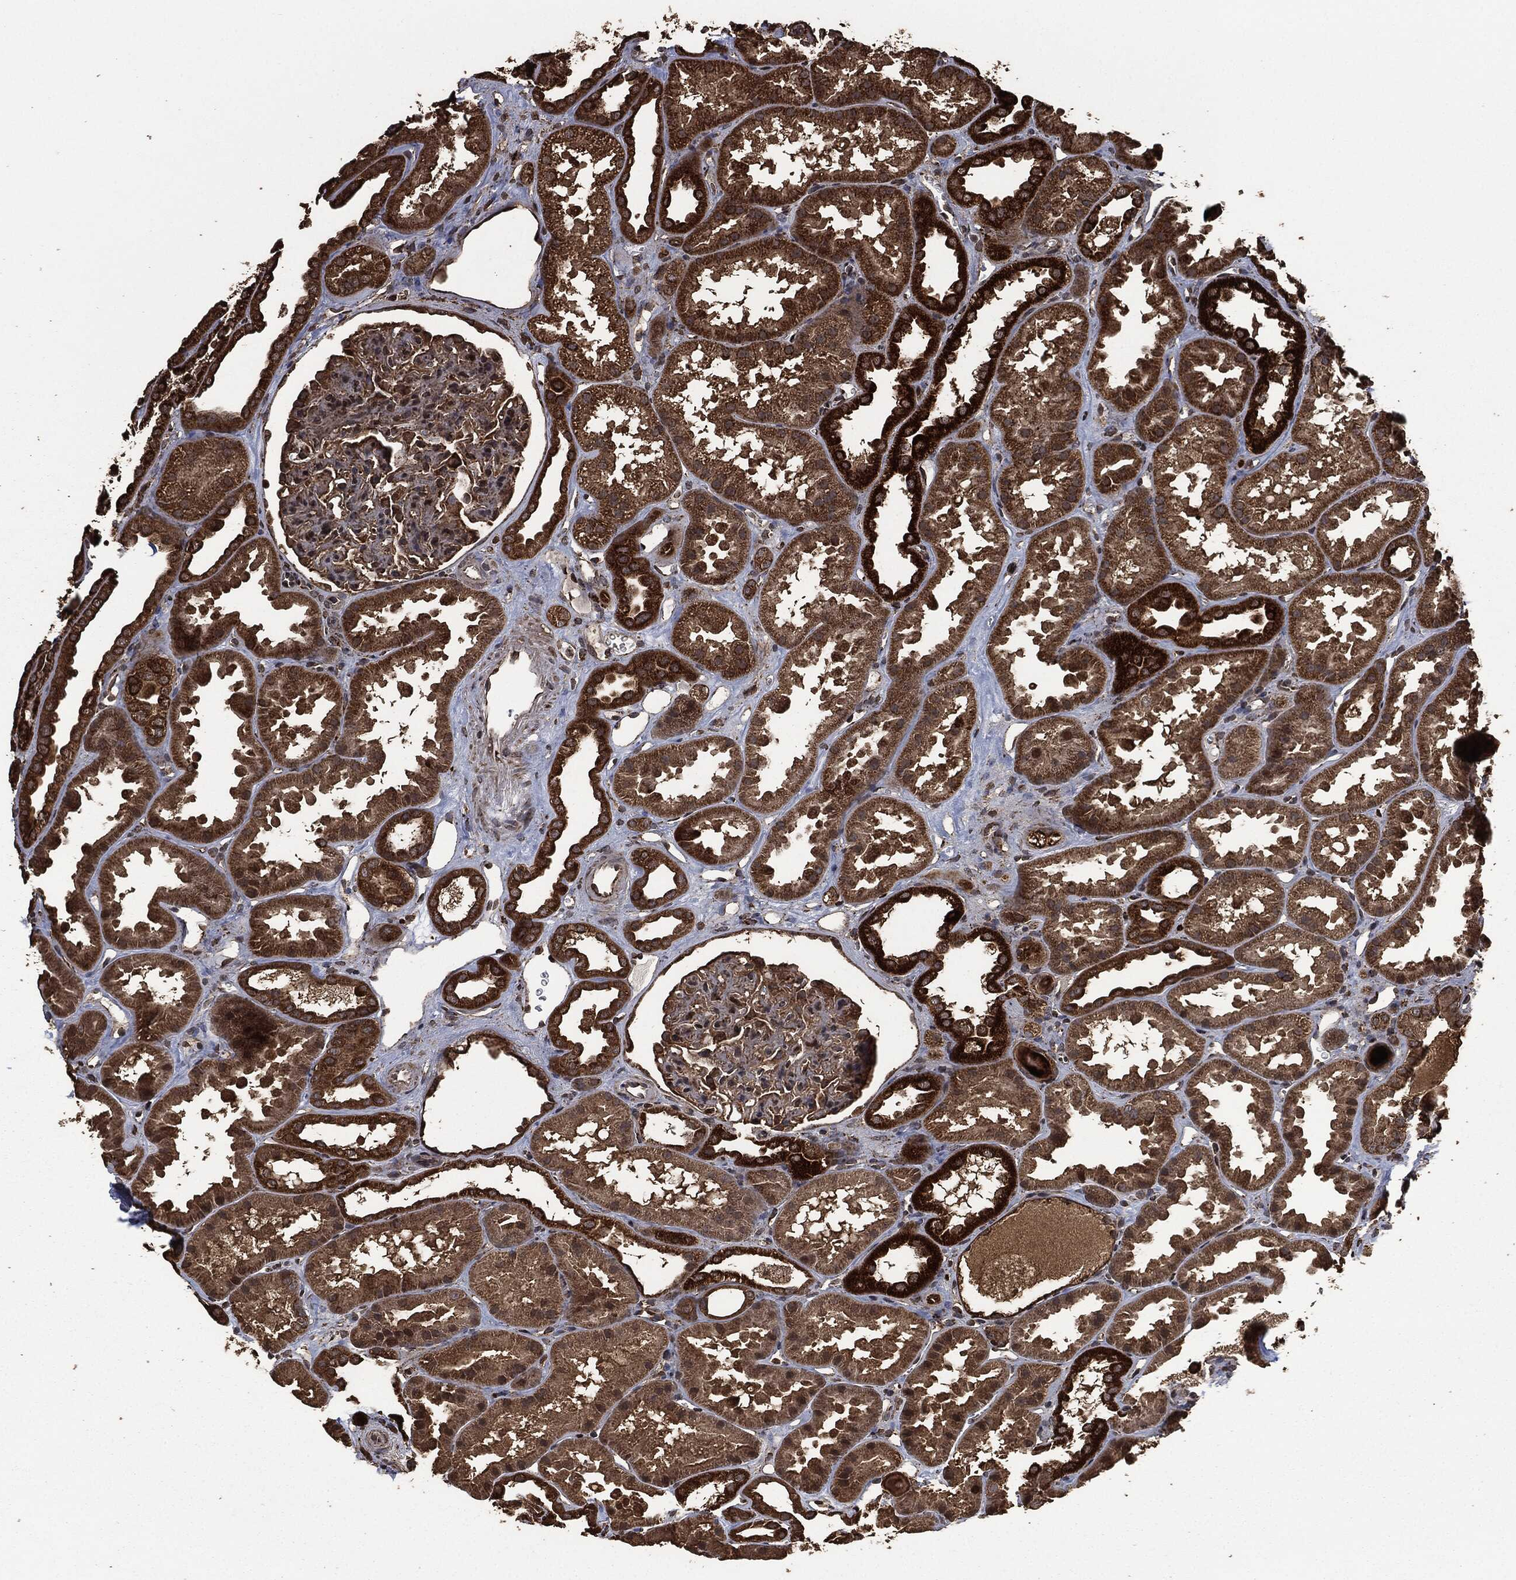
{"staining": {"intensity": "strong", "quantity": "<25%", "location": "cytoplasmic/membranous"}, "tissue": "kidney", "cell_type": "Cells in glomeruli", "image_type": "normal", "snomed": [{"axis": "morphology", "description": "Normal tissue, NOS"}, {"axis": "topography", "description": "Kidney"}], "caption": "This micrograph exhibits IHC staining of benign kidney, with medium strong cytoplasmic/membranous expression in approximately <25% of cells in glomeruli.", "gene": "LIG3", "patient": {"sex": "male", "age": 61}}